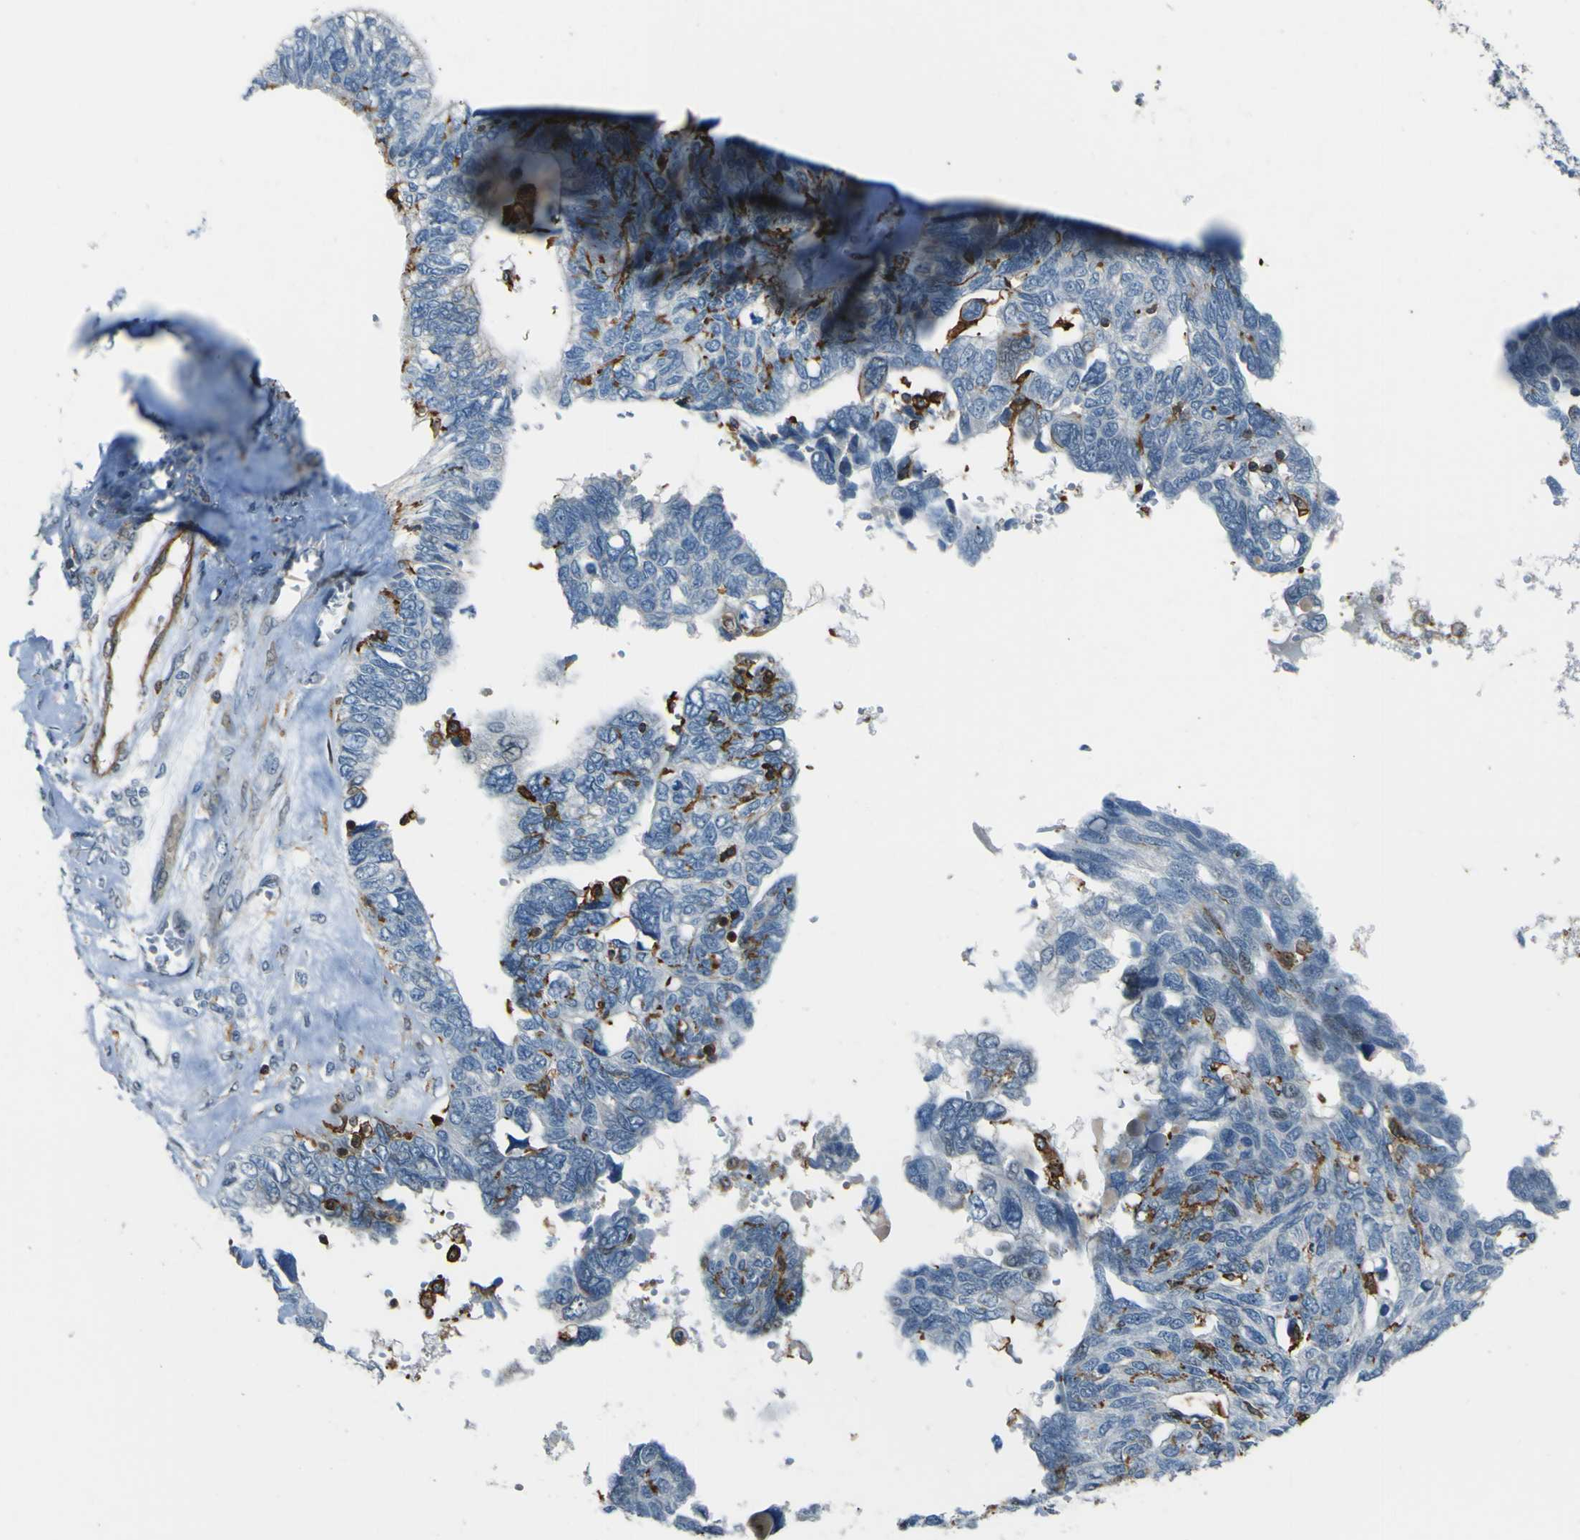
{"staining": {"intensity": "negative", "quantity": "none", "location": "none"}, "tissue": "ovarian cancer", "cell_type": "Tumor cells", "image_type": "cancer", "snomed": [{"axis": "morphology", "description": "Cystadenocarcinoma, serous, NOS"}, {"axis": "topography", "description": "Ovary"}], "caption": "An immunohistochemistry (IHC) histopathology image of ovarian cancer is shown. There is no staining in tumor cells of ovarian cancer. The staining was performed using DAB (3,3'-diaminobenzidine) to visualize the protein expression in brown, while the nuclei were stained in blue with hematoxylin (Magnification: 20x).", "gene": "PCDHB5", "patient": {"sex": "female", "age": 79}}